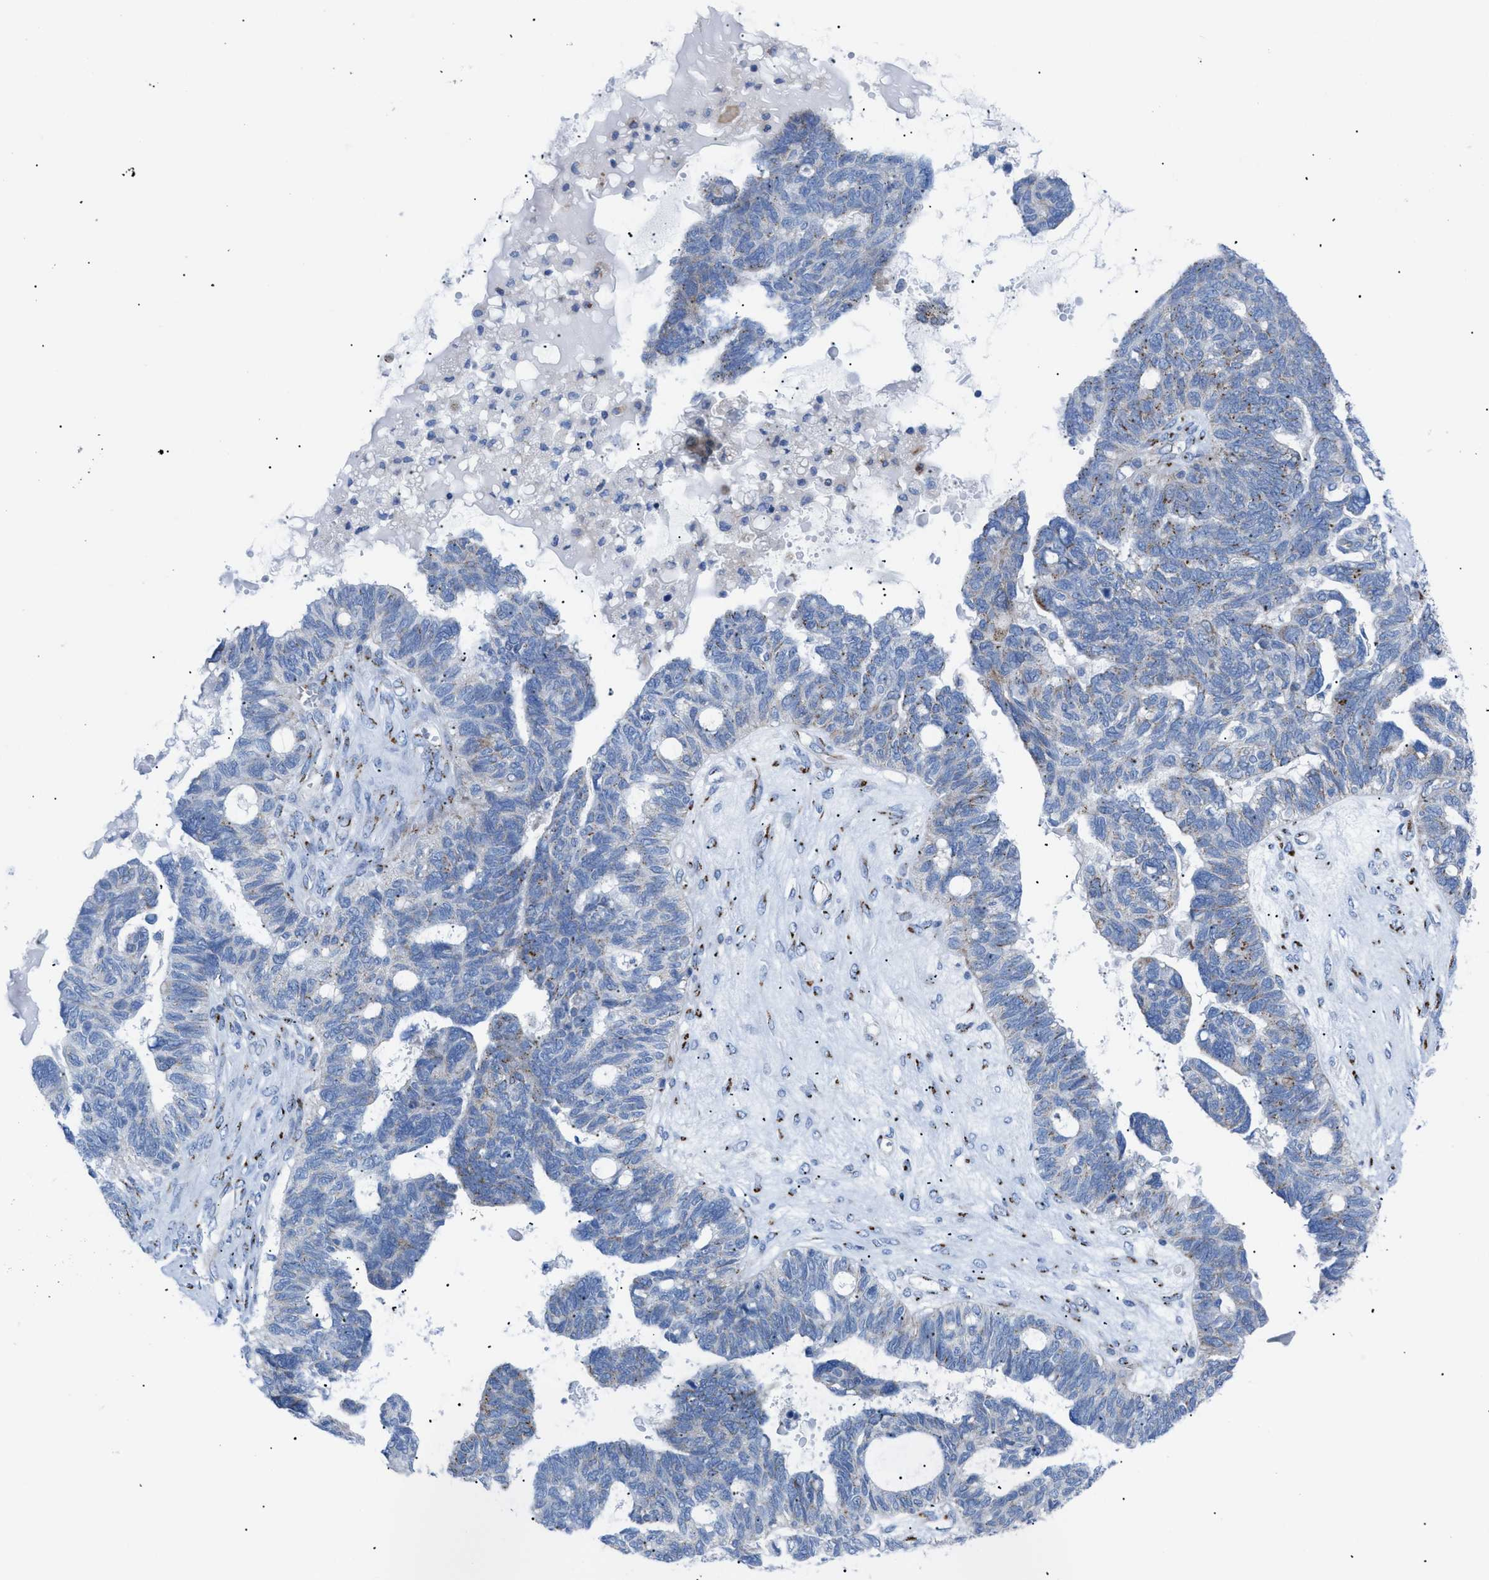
{"staining": {"intensity": "moderate", "quantity": "<25%", "location": "cytoplasmic/membranous"}, "tissue": "ovarian cancer", "cell_type": "Tumor cells", "image_type": "cancer", "snomed": [{"axis": "morphology", "description": "Cystadenocarcinoma, serous, NOS"}, {"axis": "topography", "description": "Ovary"}], "caption": "Protein staining of ovarian cancer (serous cystadenocarcinoma) tissue demonstrates moderate cytoplasmic/membranous staining in about <25% of tumor cells. (DAB = brown stain, brightfield microscopy at high magnification).", "gene": "TMEM17", "patient": {"sex": "female", "age": 79}}